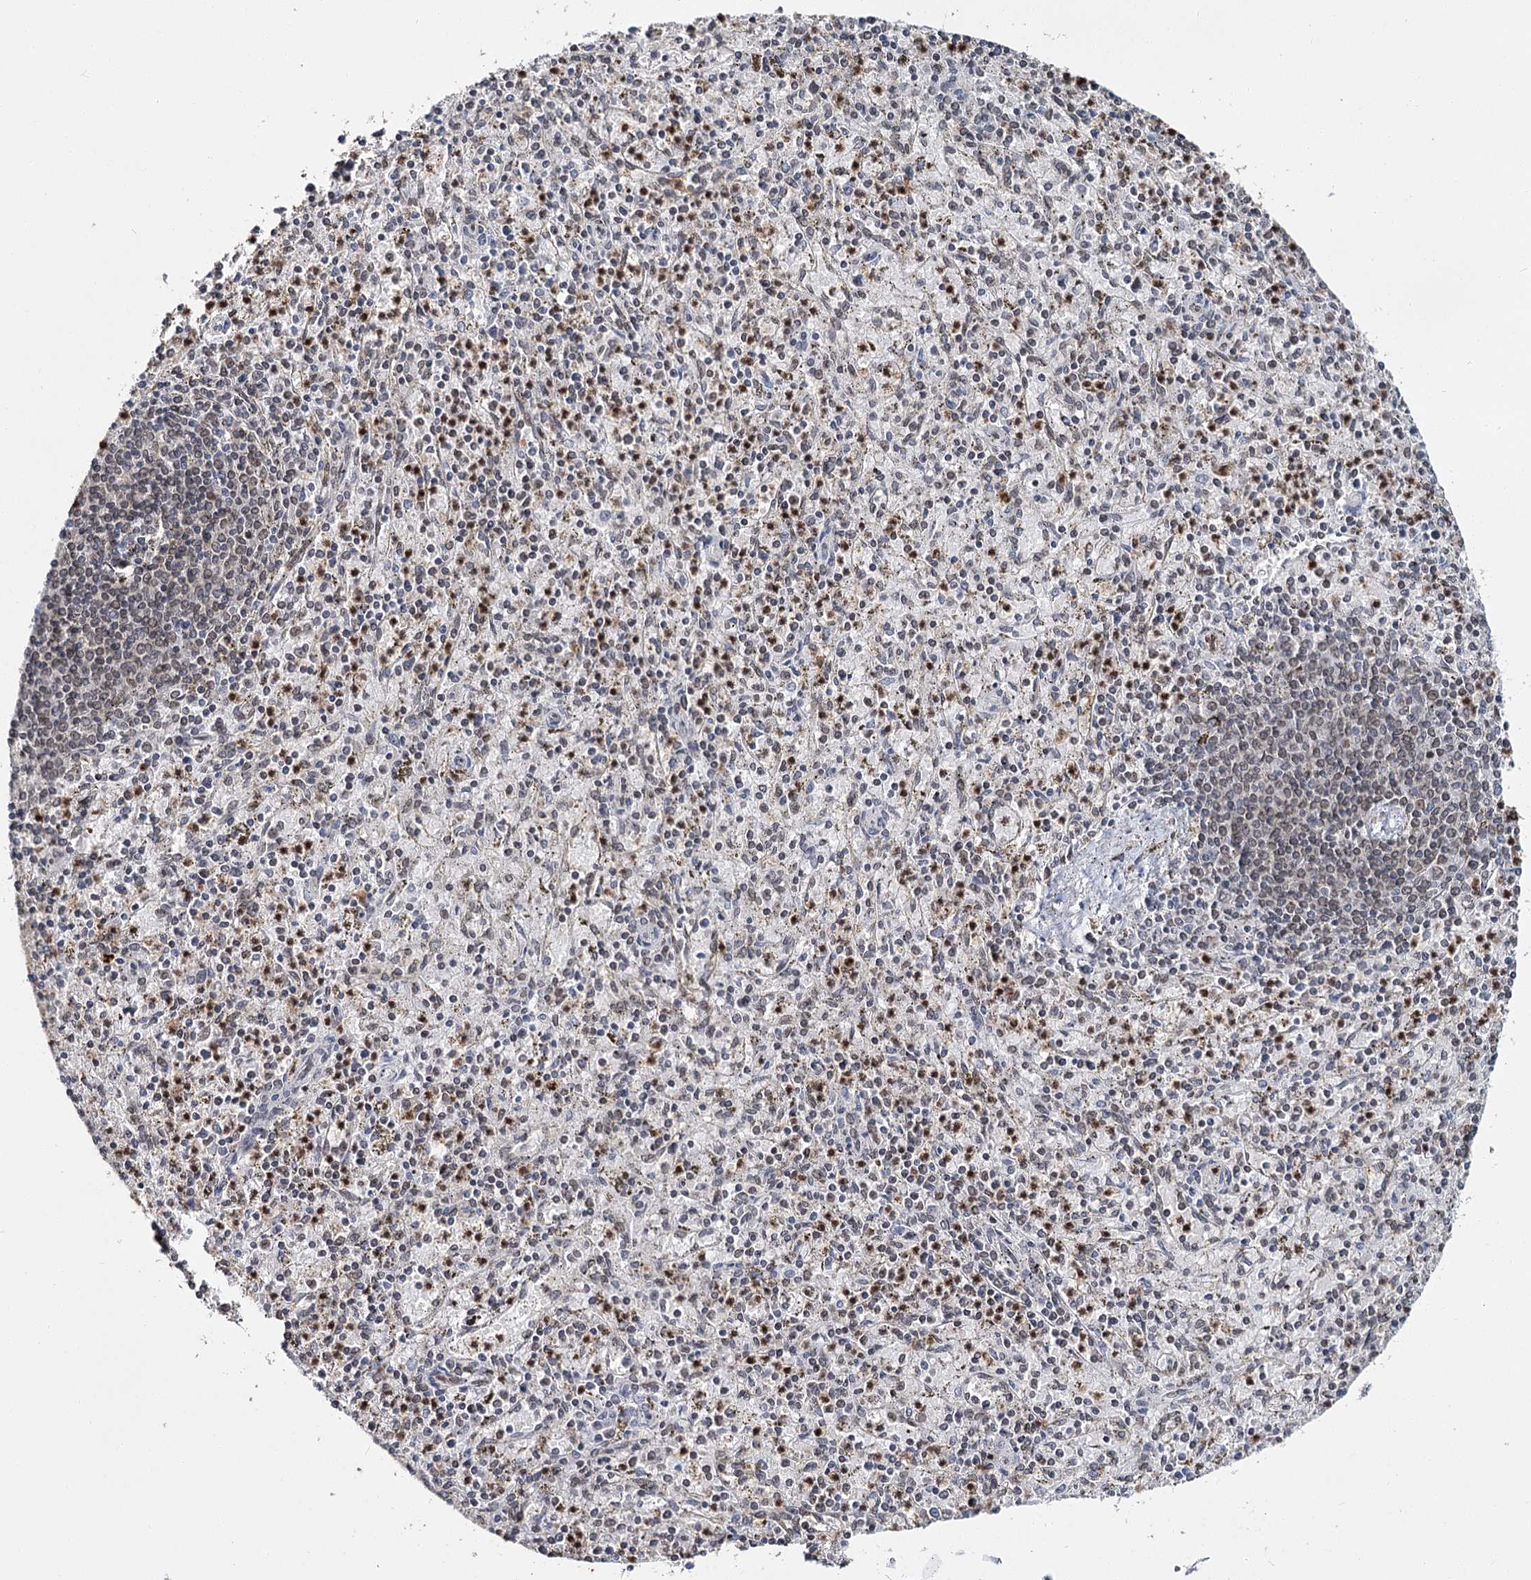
{"staining": {"intensity": "weak", "quantity": "25%-75%", "location": "nuclear"}, "tissue": "spleen", "cell_type": "Cells in red pulp", "image_type": "normal", "snomed": [{"axis": "morphology", "description": "Normal tissue, NOS"}, {"axis": "topography", "description": "Spleen"}], "caption": "A brown stain labels weak nuclear staining of a protein in cells in red pulp of benign spleen. (Brightfield microscopy of DAB IHC at high magnification).", "gene": "KIAA0930", "patient": {"sex": "male", "age": 72}}